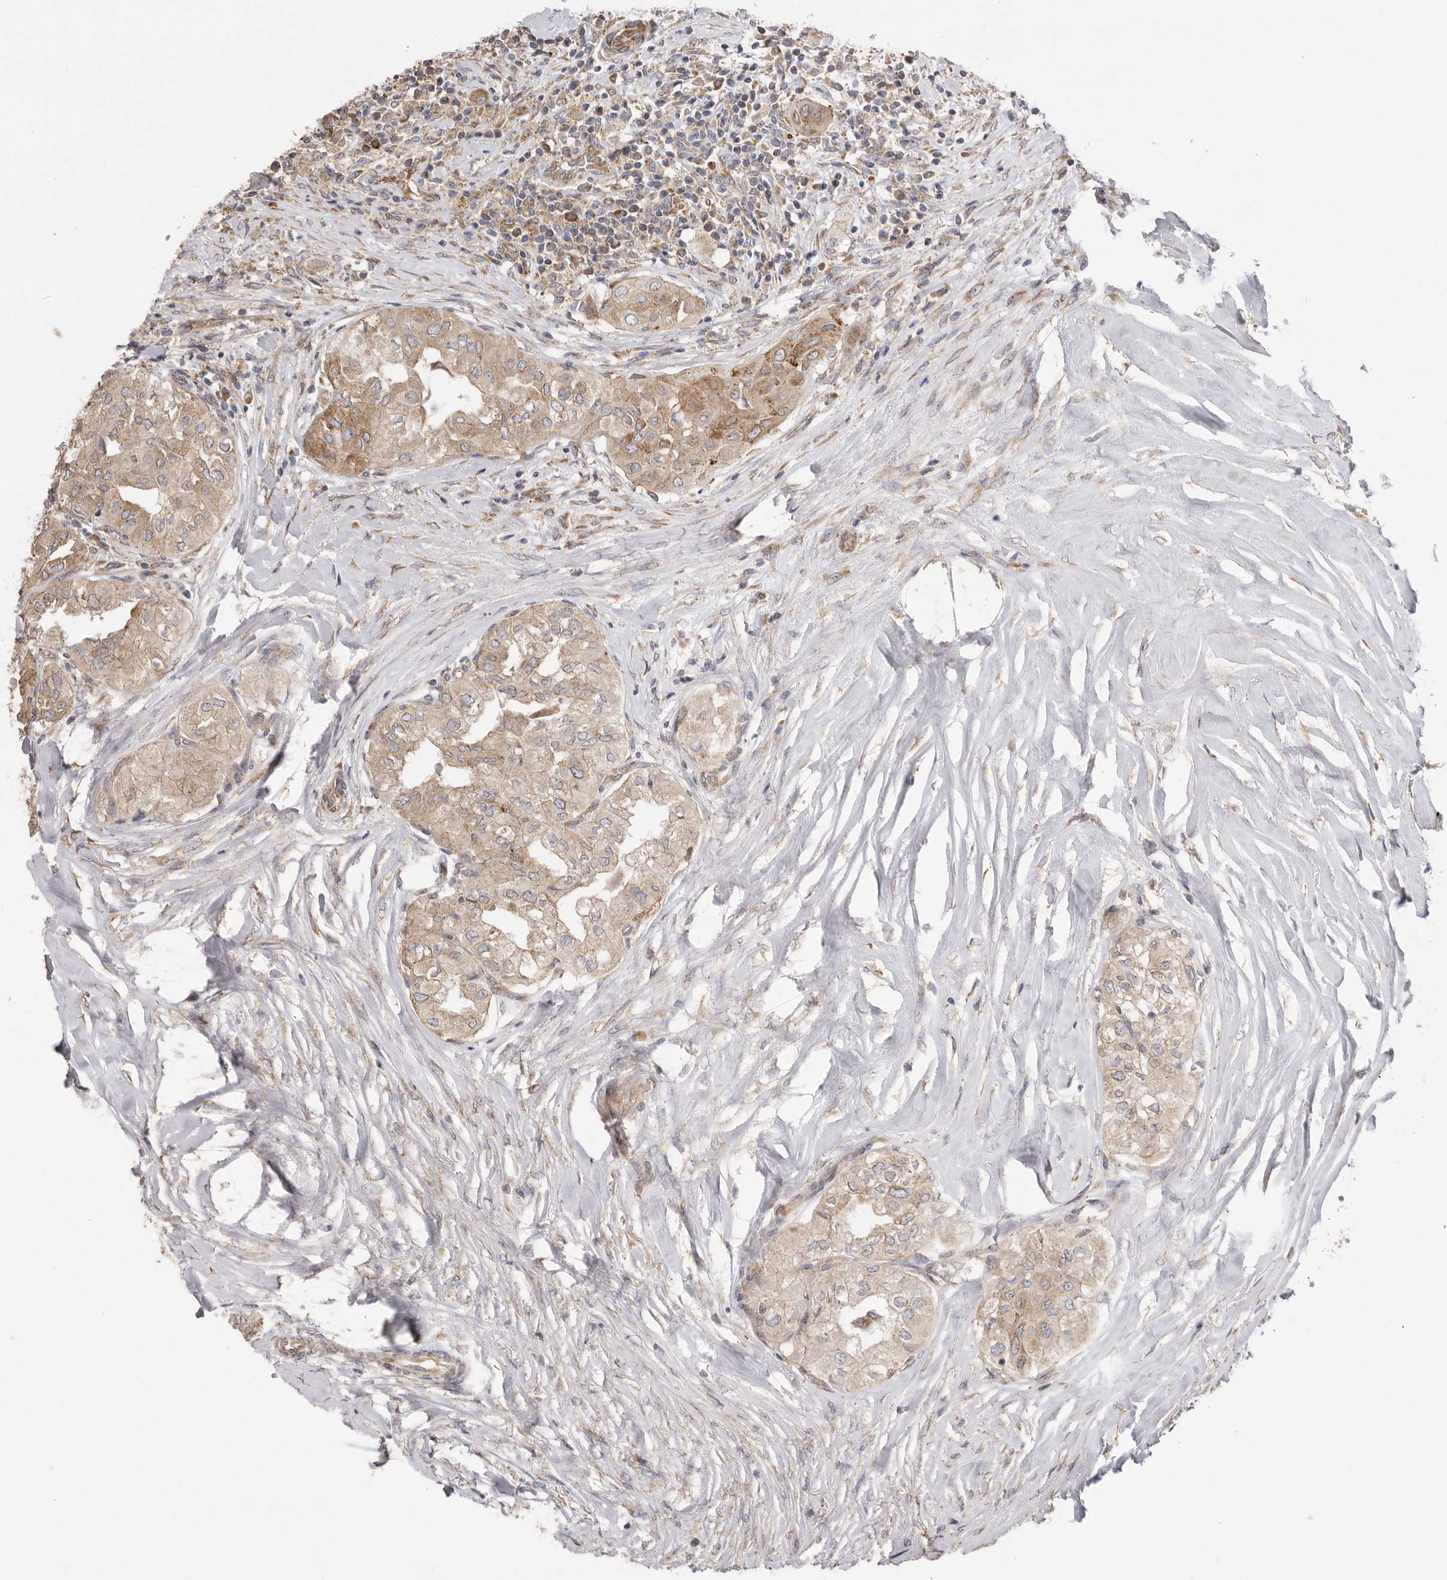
{"staining": {"intensity": "weak", "quantity": "25%-75%", "location": "cytoplasmic/membranous"}, "tissue": "thyroid cancer", "cell_type": "Tumor cells", "image_type": "cancer", "snomed": [{"axis": "morphology", "description": "Papillary adenocarcinoma, NOS"}, {"axis": "topography", "description": "Thyroid gland"}], "caption": "Approximately 25%-75% of tumor cells in human papillary adenocarcinoma (thyroid) display weak cytoplasmic/membranous protein staining as visualized by brown immunohistochemical staining.", "gene": "SERBP1", "patient": {"sex": "female", "age": 59}}